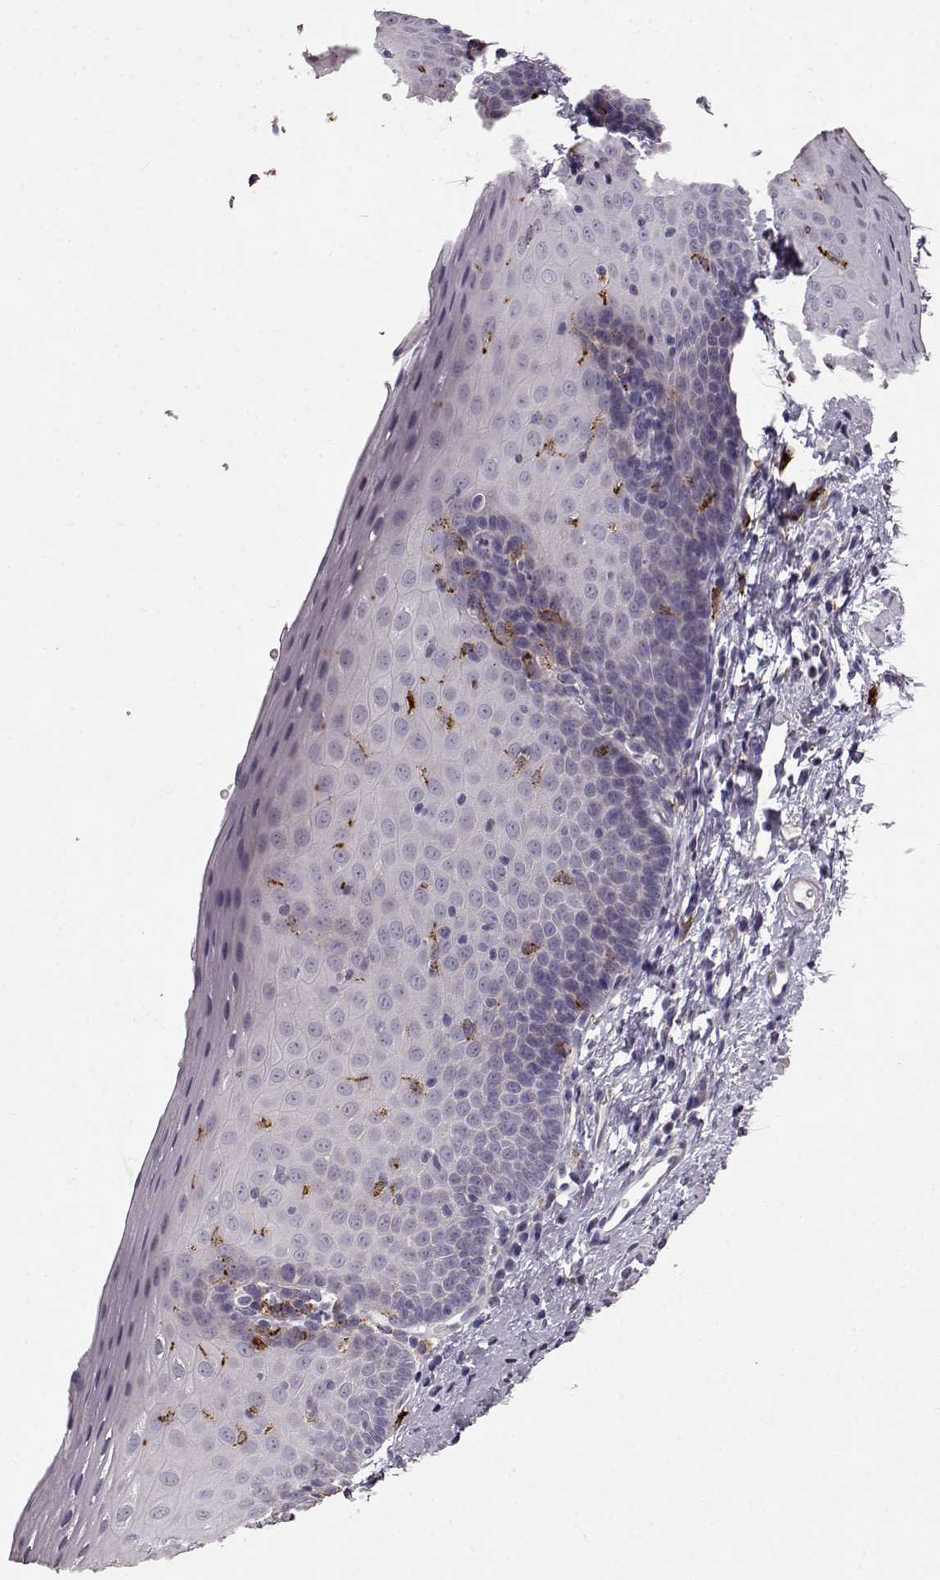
{"staining": {"intensity": "negative", "quantity": "none", "location": "none"}, "tissue": "esophagus", "cell_type": "Squamous epithelial cells", "image_type": "normal", "snomed": [{"axis": "morphology", "description": "Normal tissue, NOS"}, {"axis": "topography", "description": "Esophagus"}], "caption": "DAB immunohistochemical staining of unremarkable human esophagus reveals no significant staining in squamous epithelial cells.", "gene": "CCNF", "patient": {"sex": "female", "age": 64}}